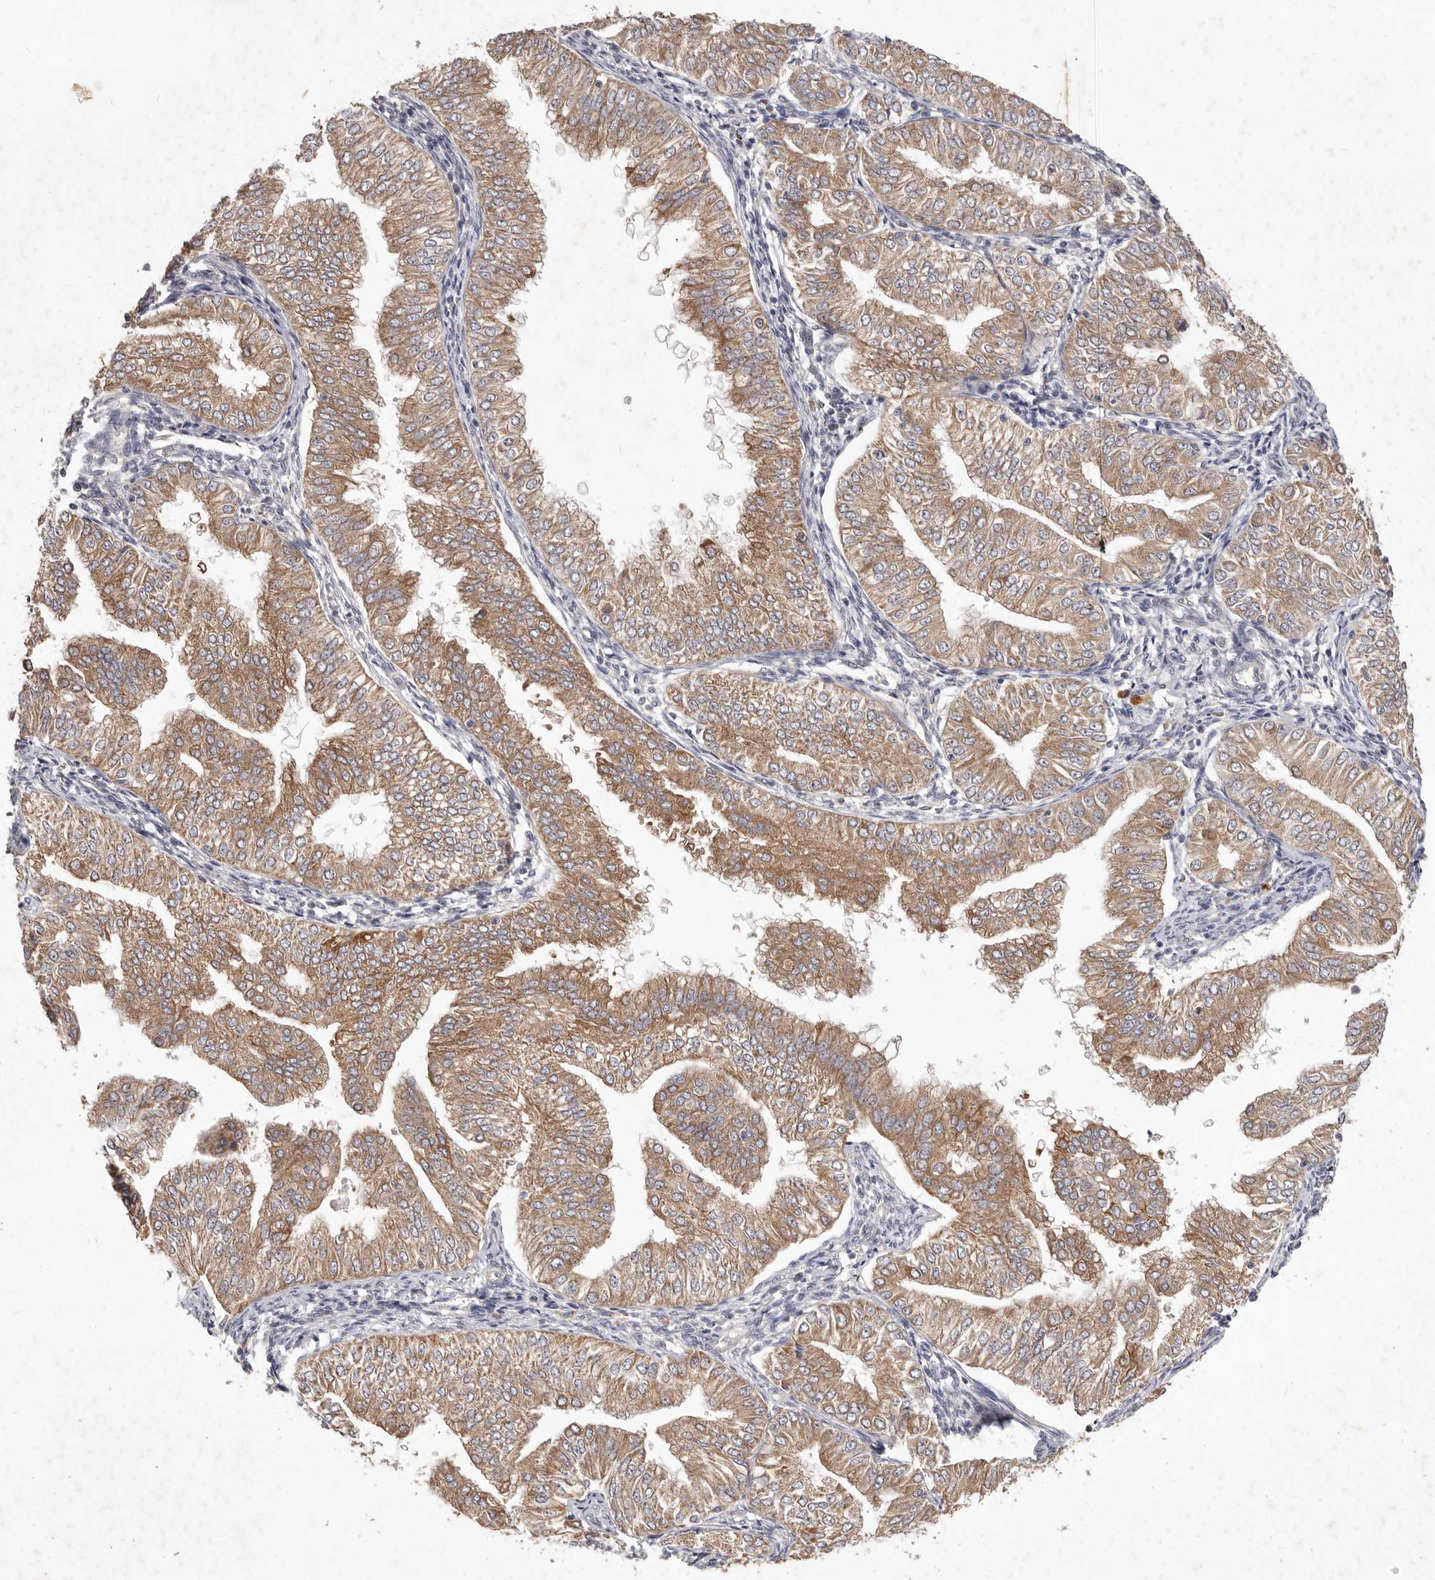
{"staining": {"intensity": "moderate", "quantity": ">75%", "location": "cytoplasmic/membranous"}, "tissue": "endometrial cancer", "cell_type": "Tumor cells", "image_type": "cancer", "snomed": [{"axis": "morphology", "description": "Normal tissue, NOS"}, {"axis": "morphology", "description": "Adenocarcinoma, NOS"}, {"axis": "topography", "description": "Endometrium"}], "caption": "A medium amount of moderate cytoplasmic/membranous expression is seen in approximately >75% of tumor cells in endometrial cancer (adenocarcinoma) tissue.", "gene": "WDR77", "patient": {"sex": "female", "age": 53}}